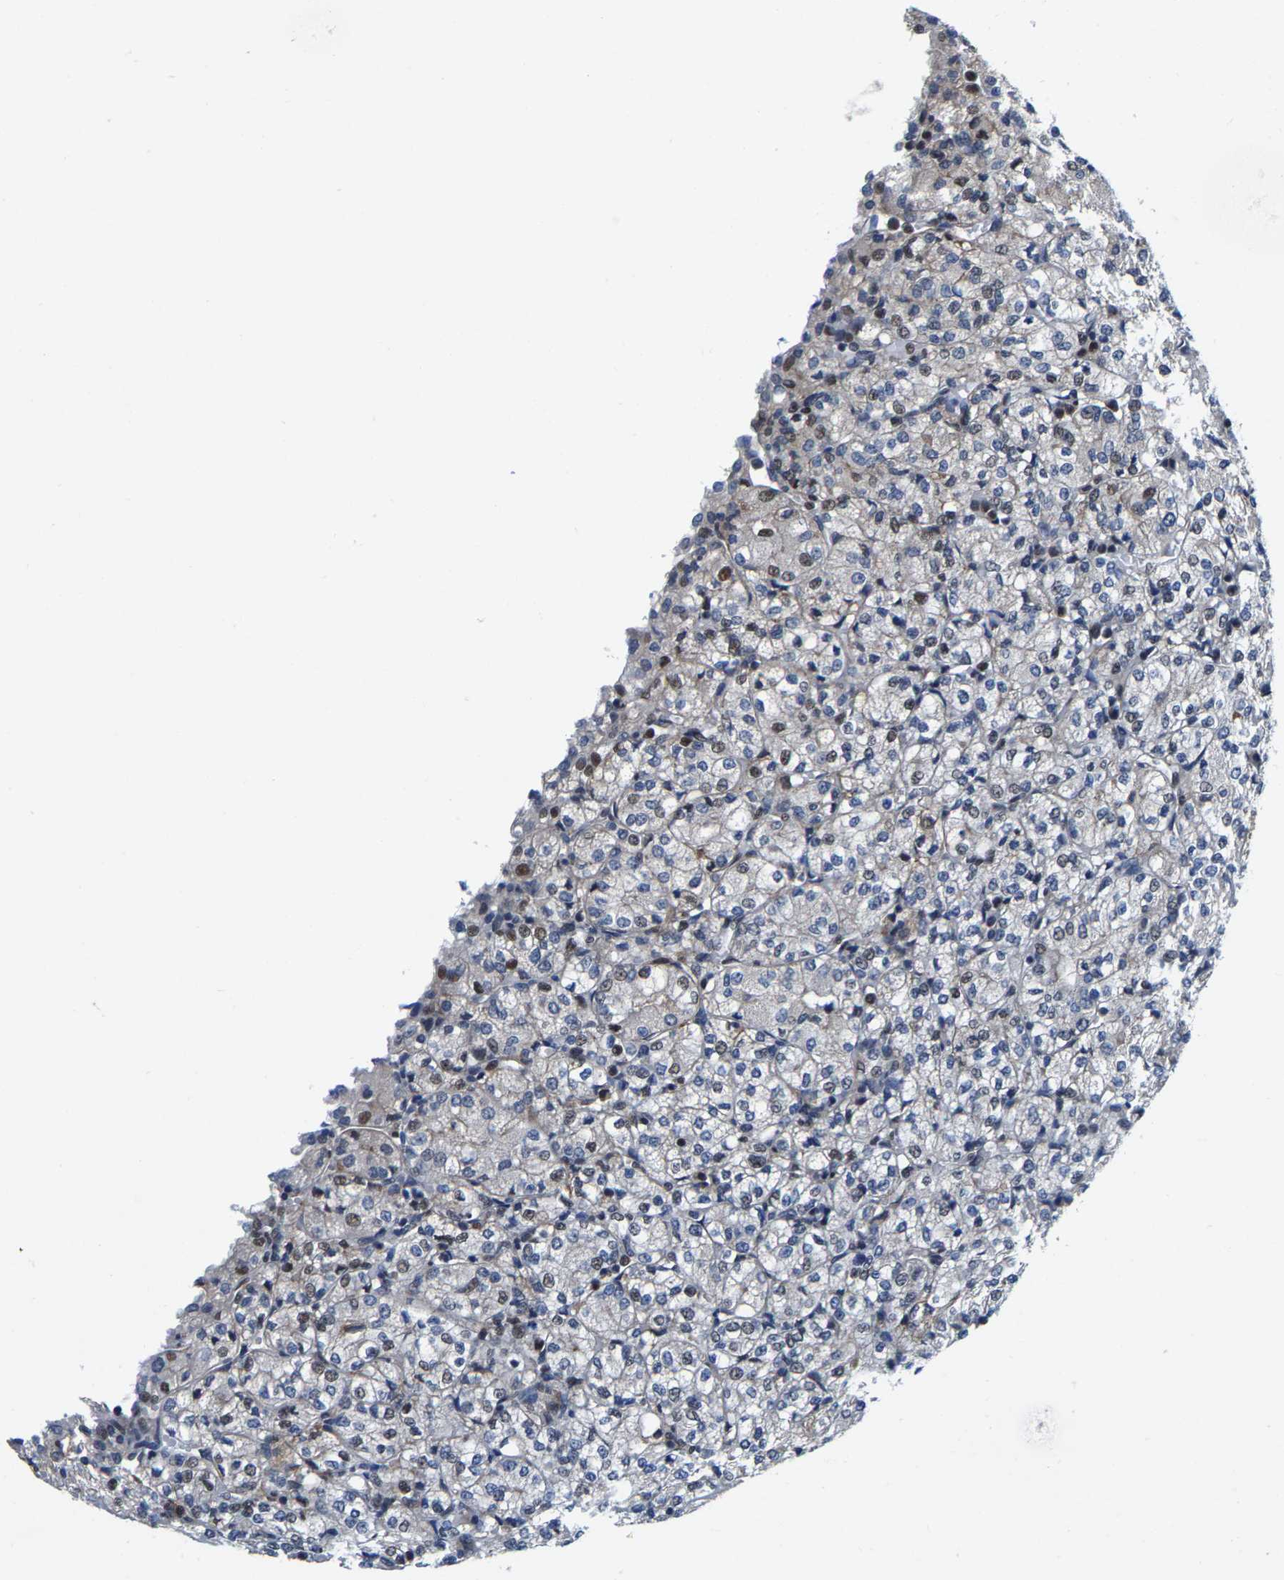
{"staining": {"intensity": "weak", "quantity": "<25%", "location": "nuclear"}, "tissue": "renal cancer", "cell_type": "Tumor cells", "image_type": "cancer", "snomed": [{"axis": "morphology", "description": "Adenocarcinoma, NOS"}, {"axis": "topography", "description": "Kidney"}], "caption": "Tumor cells are negative for brown protein staining in renal adenocarcinoma.", "gene": "GTPBP10", "patient": {"sex": "male", "age": 77}}